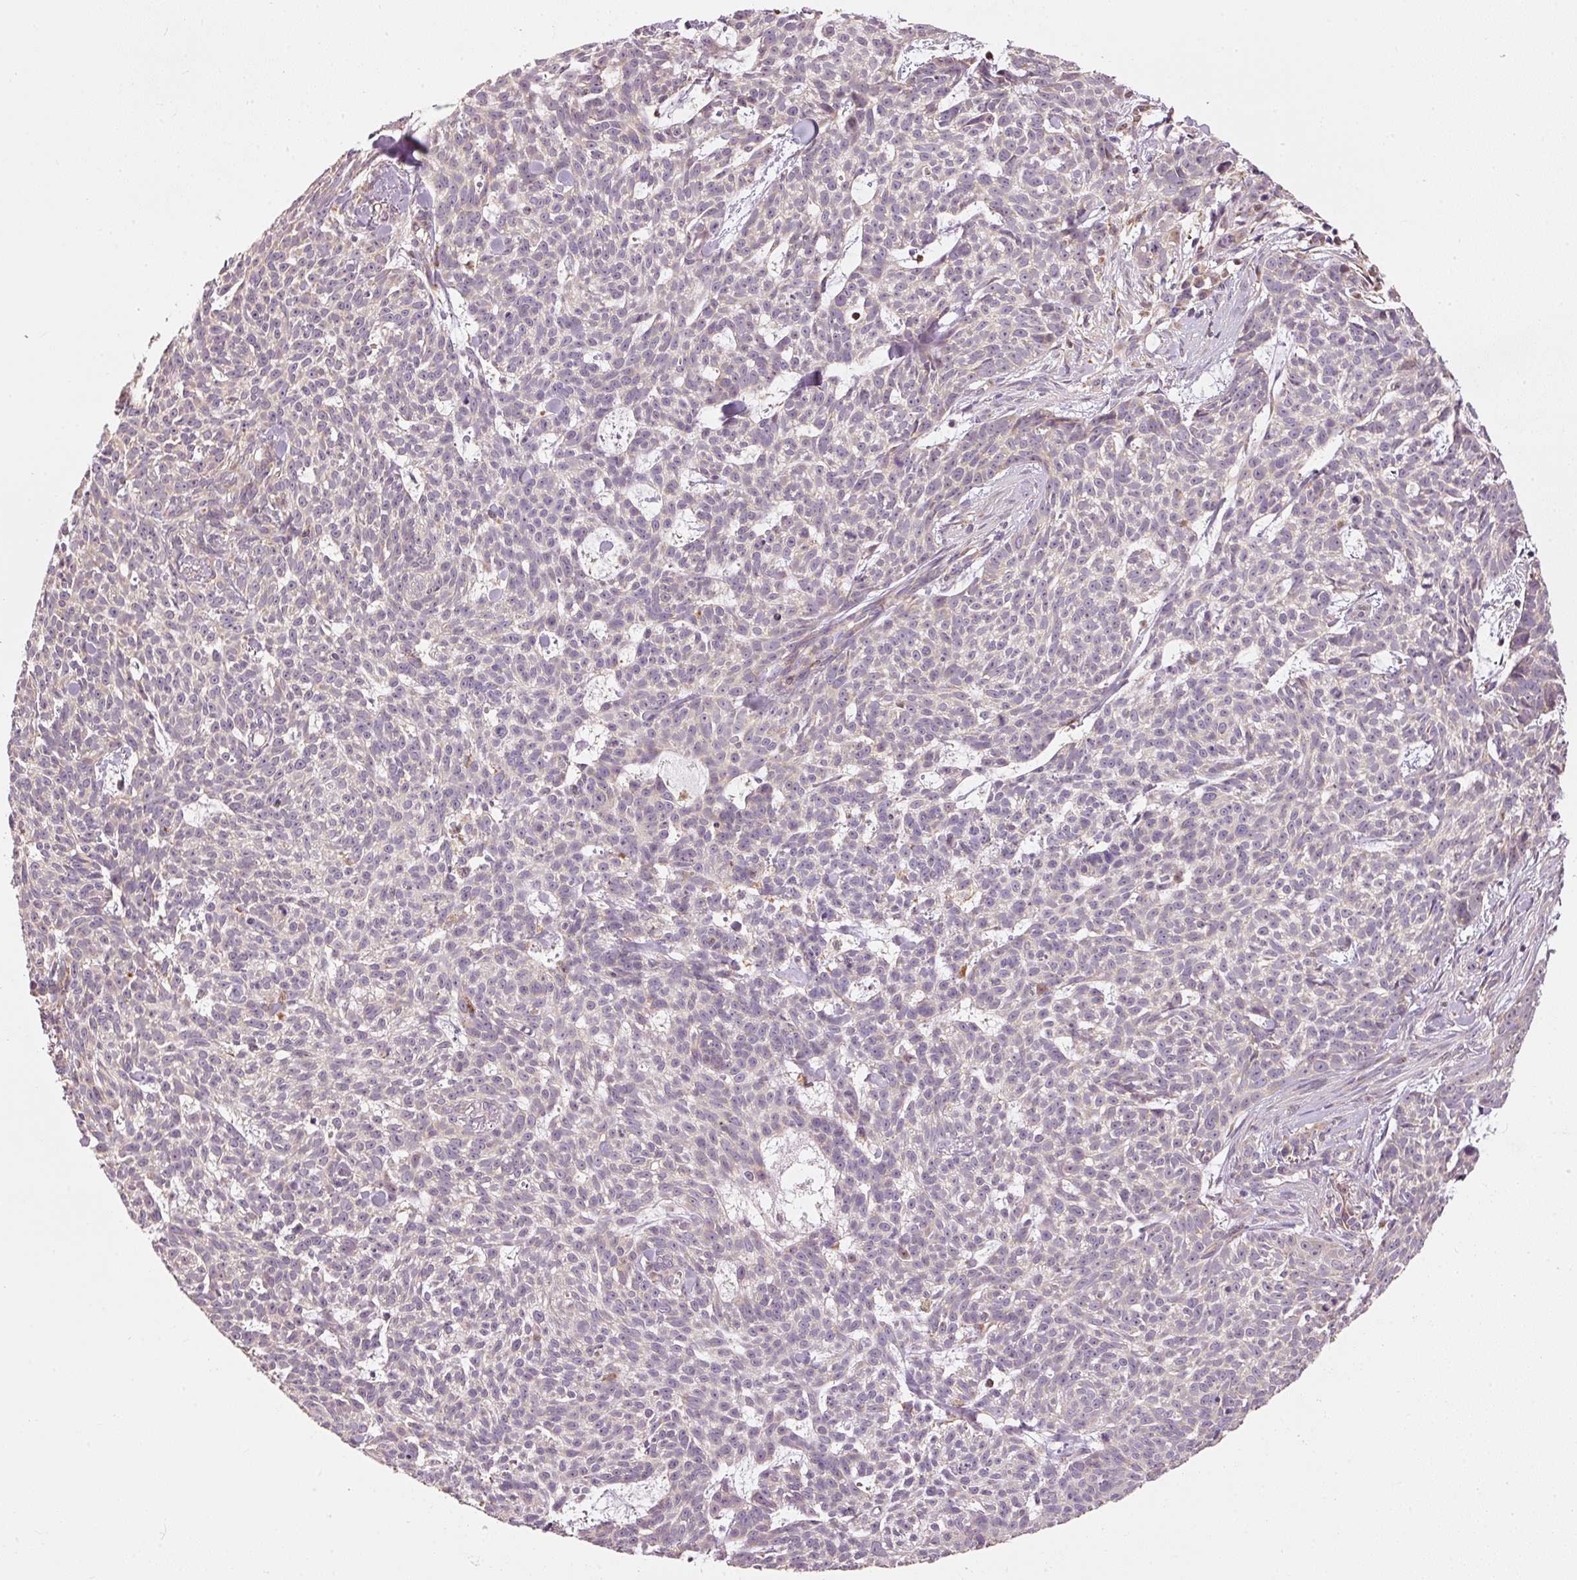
{"staining": {"intensity": "negative", "quantity": "none", "location": "none"}, "tissue": "skin cancer", "cell_type": "Tumor cells", "image_type": "cancer", "snomed": [{"axis": "morphology", "description": "Basal cell carcinoma"}, {"axis": "topography", "description": "Skin"}], "caption": "Tumor cells show no significant protein expression in basal cell carcinoma (skin).", "gene": "MTHFD1L", "patient": {"sex": "female", "age": 93}}